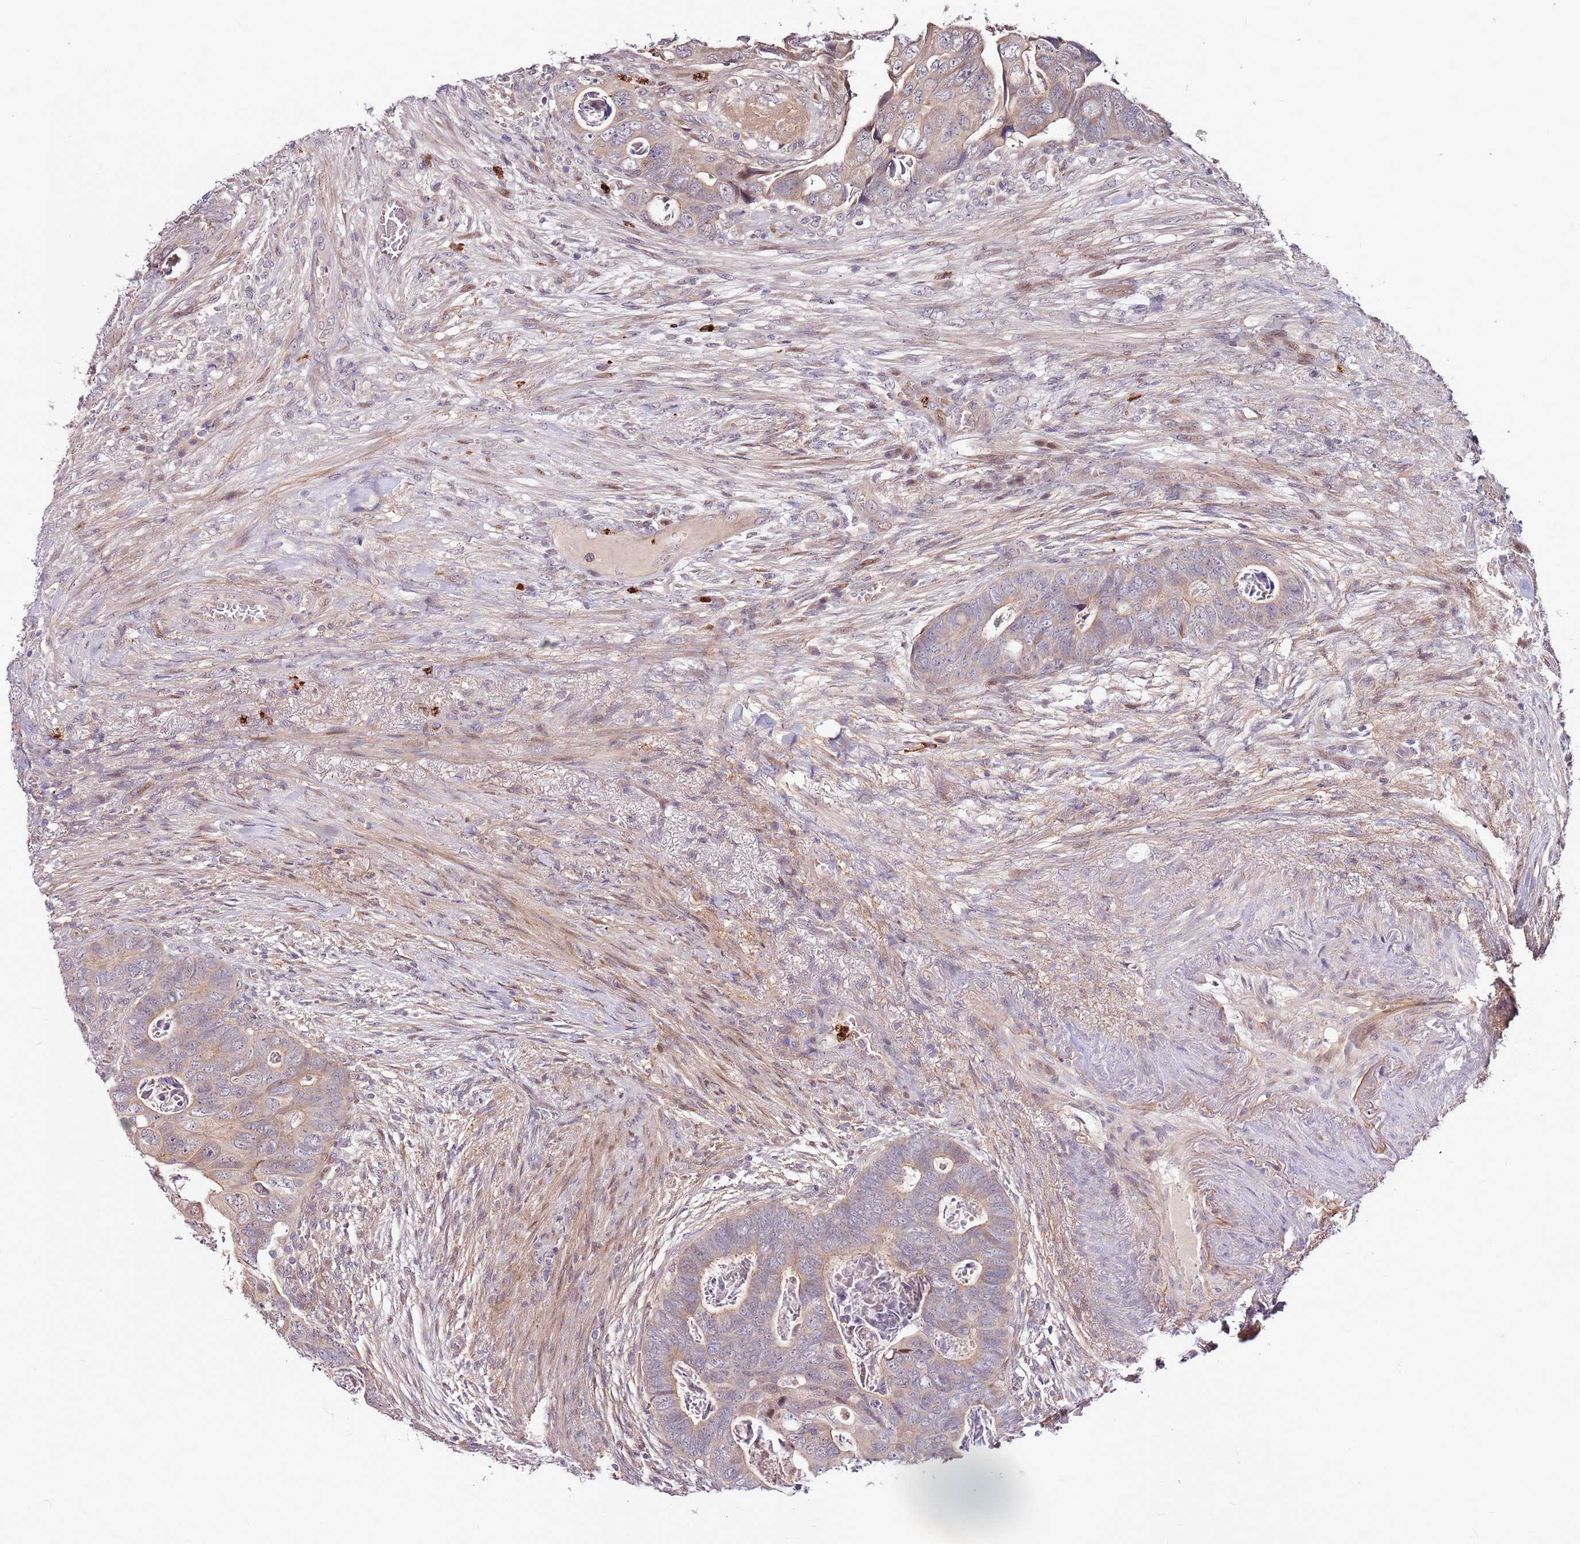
{"staining": {"intensity": "moderate", "quantity": "25%-75%", "location": "cytoplasmic/membranous"}, "tissue": "colorectal cancer", "cell_type": "Tumor cells", "image_type": "cancer", "snomed": [{"axis": "morphology", "description": "Adenocarcinoma, NOS"}, {"axis": "topography", "description": "Rectum"}], "caption": "Moderate cytoplasmic/membranous positivity is appreciated in approximately 25%-75% of tumor cells in colorectal cancer. Using DAB (brown) and hematoxylin (blue) stains, captured at high magnification using brightfield microscopy.", "gene": "MTG2", "patient": {"sex": "female", "age": 78}}